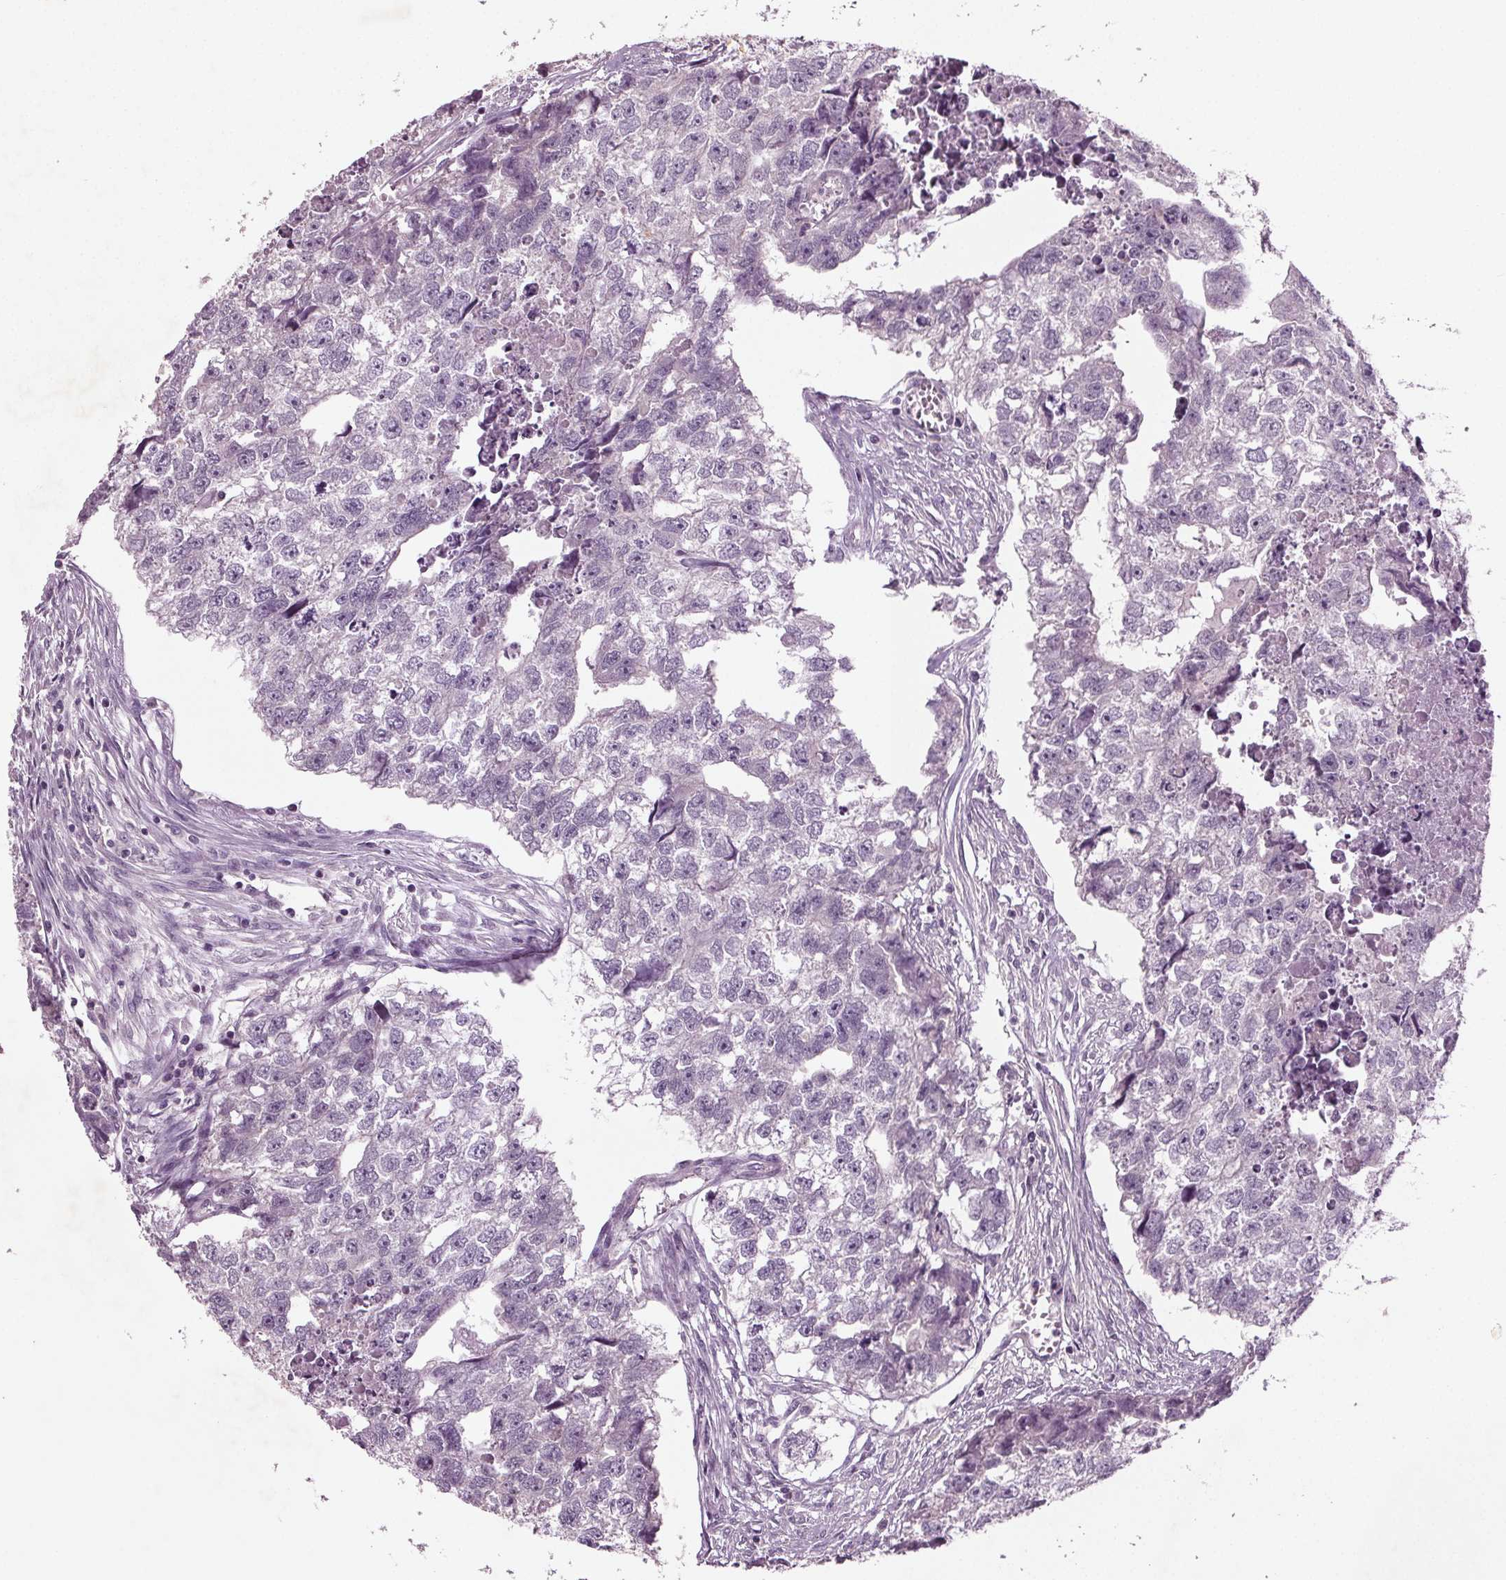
{"staining": {"intensity": "negative", "quantity": "none", "location": "none"}, "tissue": "testis cancer", "cell_type": "Tumor cells", "image_type": "cancer", "snomed": [{"axis": "morphology", "description": "Carcinoma, Embryonal, NOS"}, {"axis": "morphology", "description": "Teratoma, malignant, NOS"}, {"axis": "topography", "description": "Testis"}], "caption": "The image exhibits no significant staining in tumor cells of testis cancer (teratoma (malignant)).", "gene": "BHLHE22", "patient": {"sex": "male", "age": 44}}